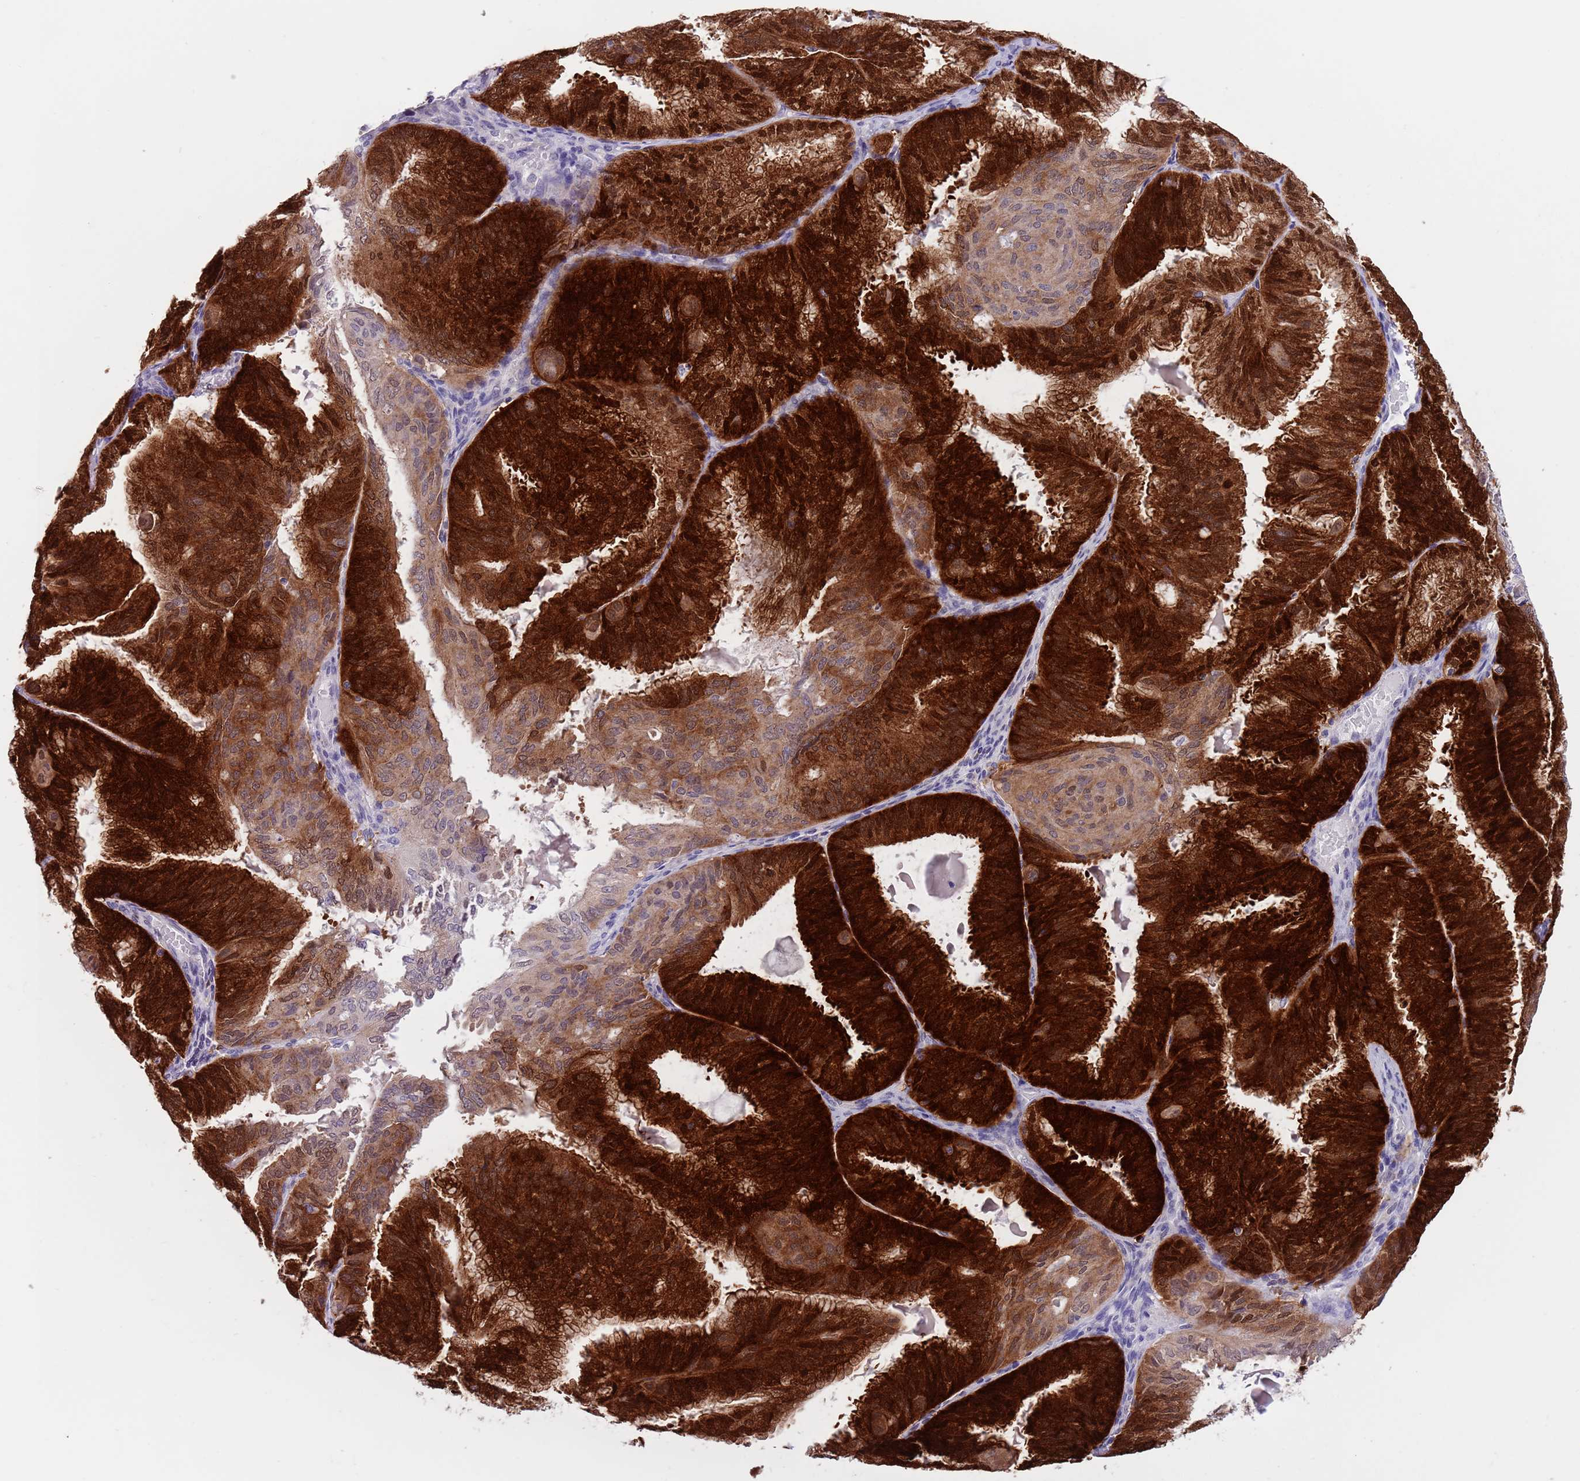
{"staining": {"intensity": "strong", "quantity": "25%-75%", "location": "cytoplasmic/membranous,nuclear"}, "tissue": "endometrial cancer", "cell_type": "Tumor cells", "image_type": "cancer", "snomed": [{"axis": "morphology", "description": "Adenocarcinoma, NOS"}, {"axis": "topography", "description": "Endometrium"}], "caption": "Tumor cells reveal high levels of strong cytoplasmic/membranous and nuclear positivity in about 25%-75% of cells in adenocarcinoma (endometrial).", "gene": "PFKFB2", "patient": {"sex": "female", "age": 49}}